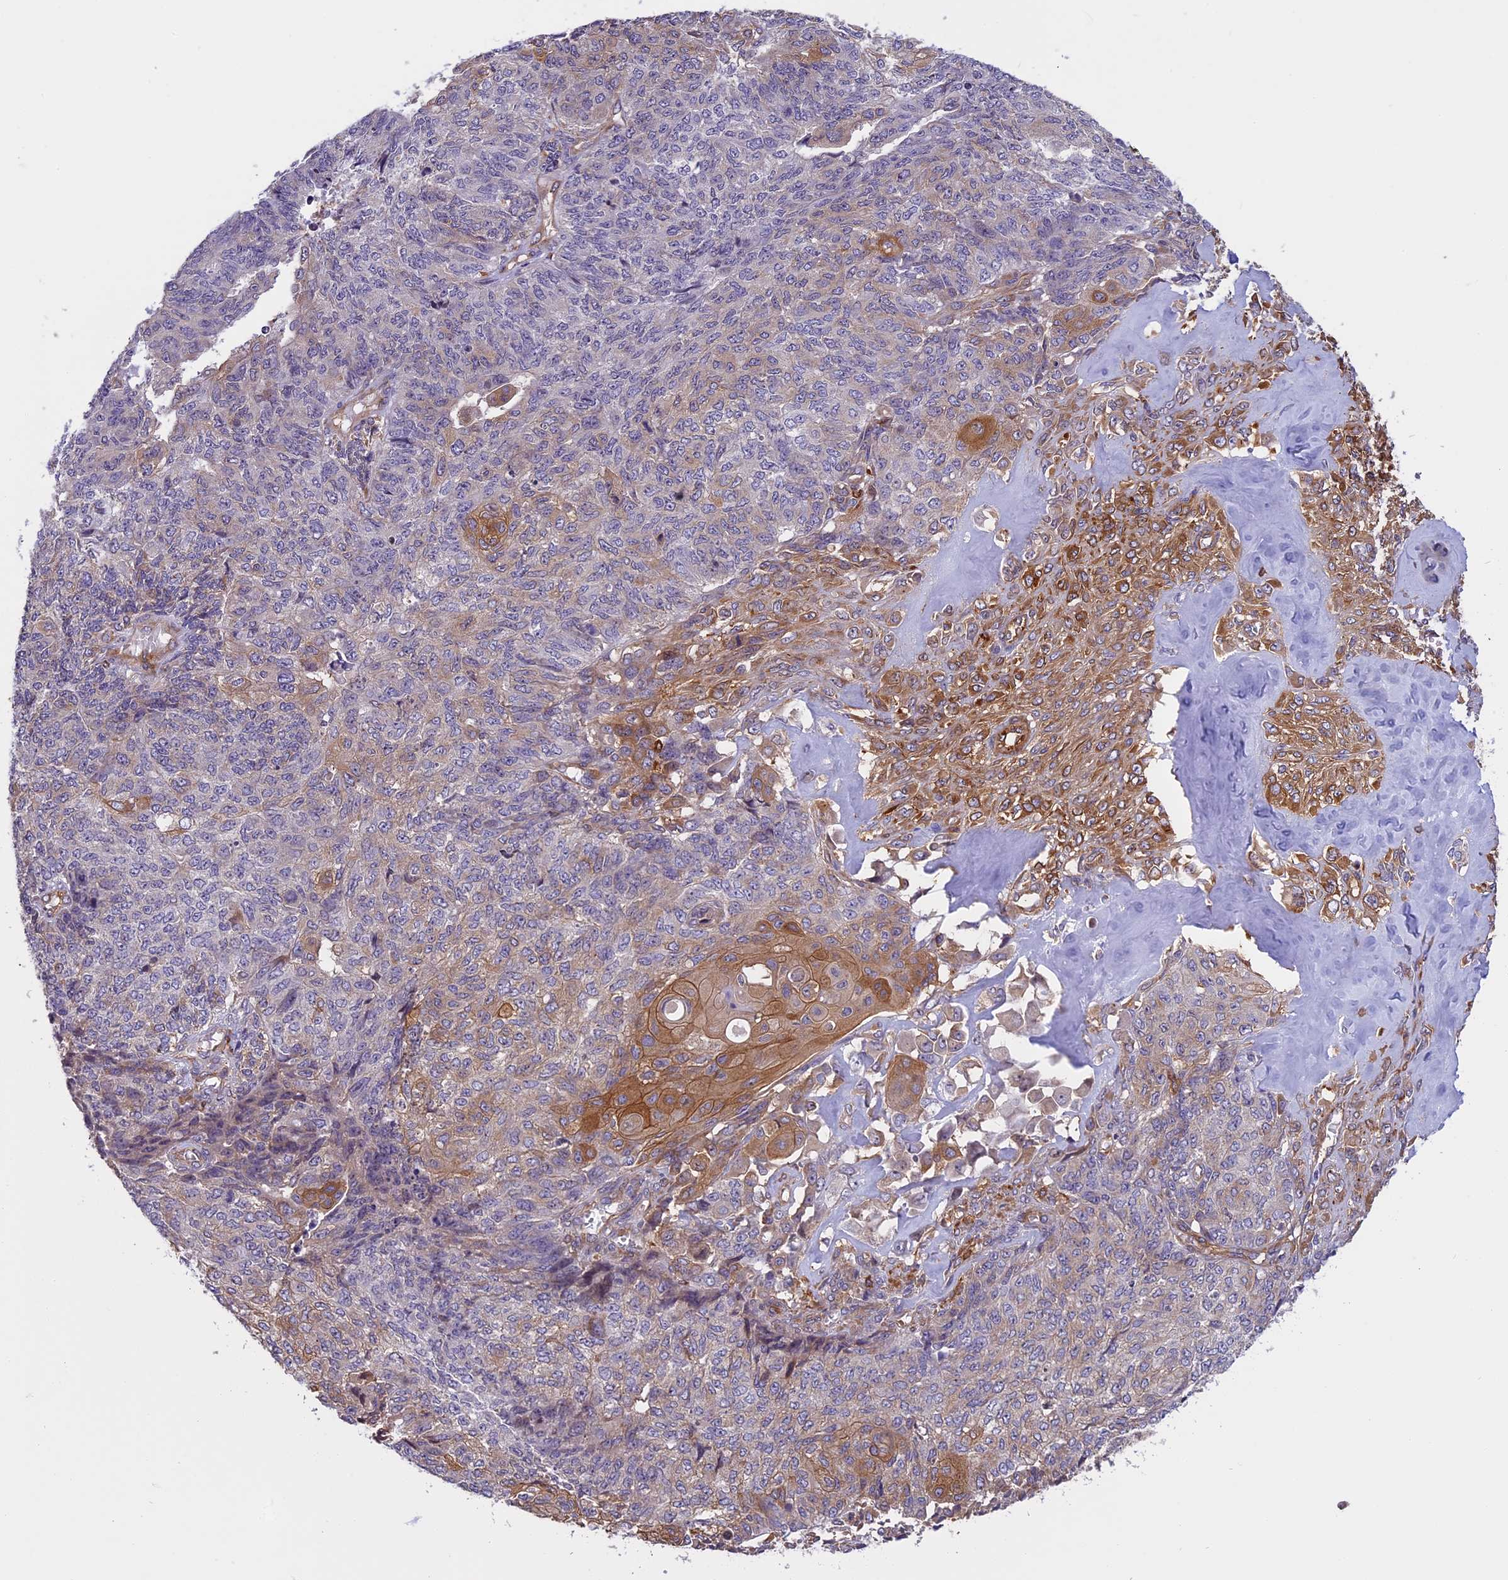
{"staining": {"intensity": "moderate", "quantity": "25%-75%", "location": "cytoplasmic/membranous"}, "tissue": "endometrial cancer", "cell_type": "Tumor cells", "image_type": "cancer", "snomed": [{"axis": "morphology", "description": "Adenocarcinoma, NOS"}, {"axis": "topography", "description": "Endometrium"}], "caption": "Immunohistochemical staining of human endometrial adenocarcinoma shows moderate cytoplasmic/membranous protein staining in about 25%-75% of tumor cells.", "gene": "EHBP1L1", "patient": {"sex": "female", "age": 32}}